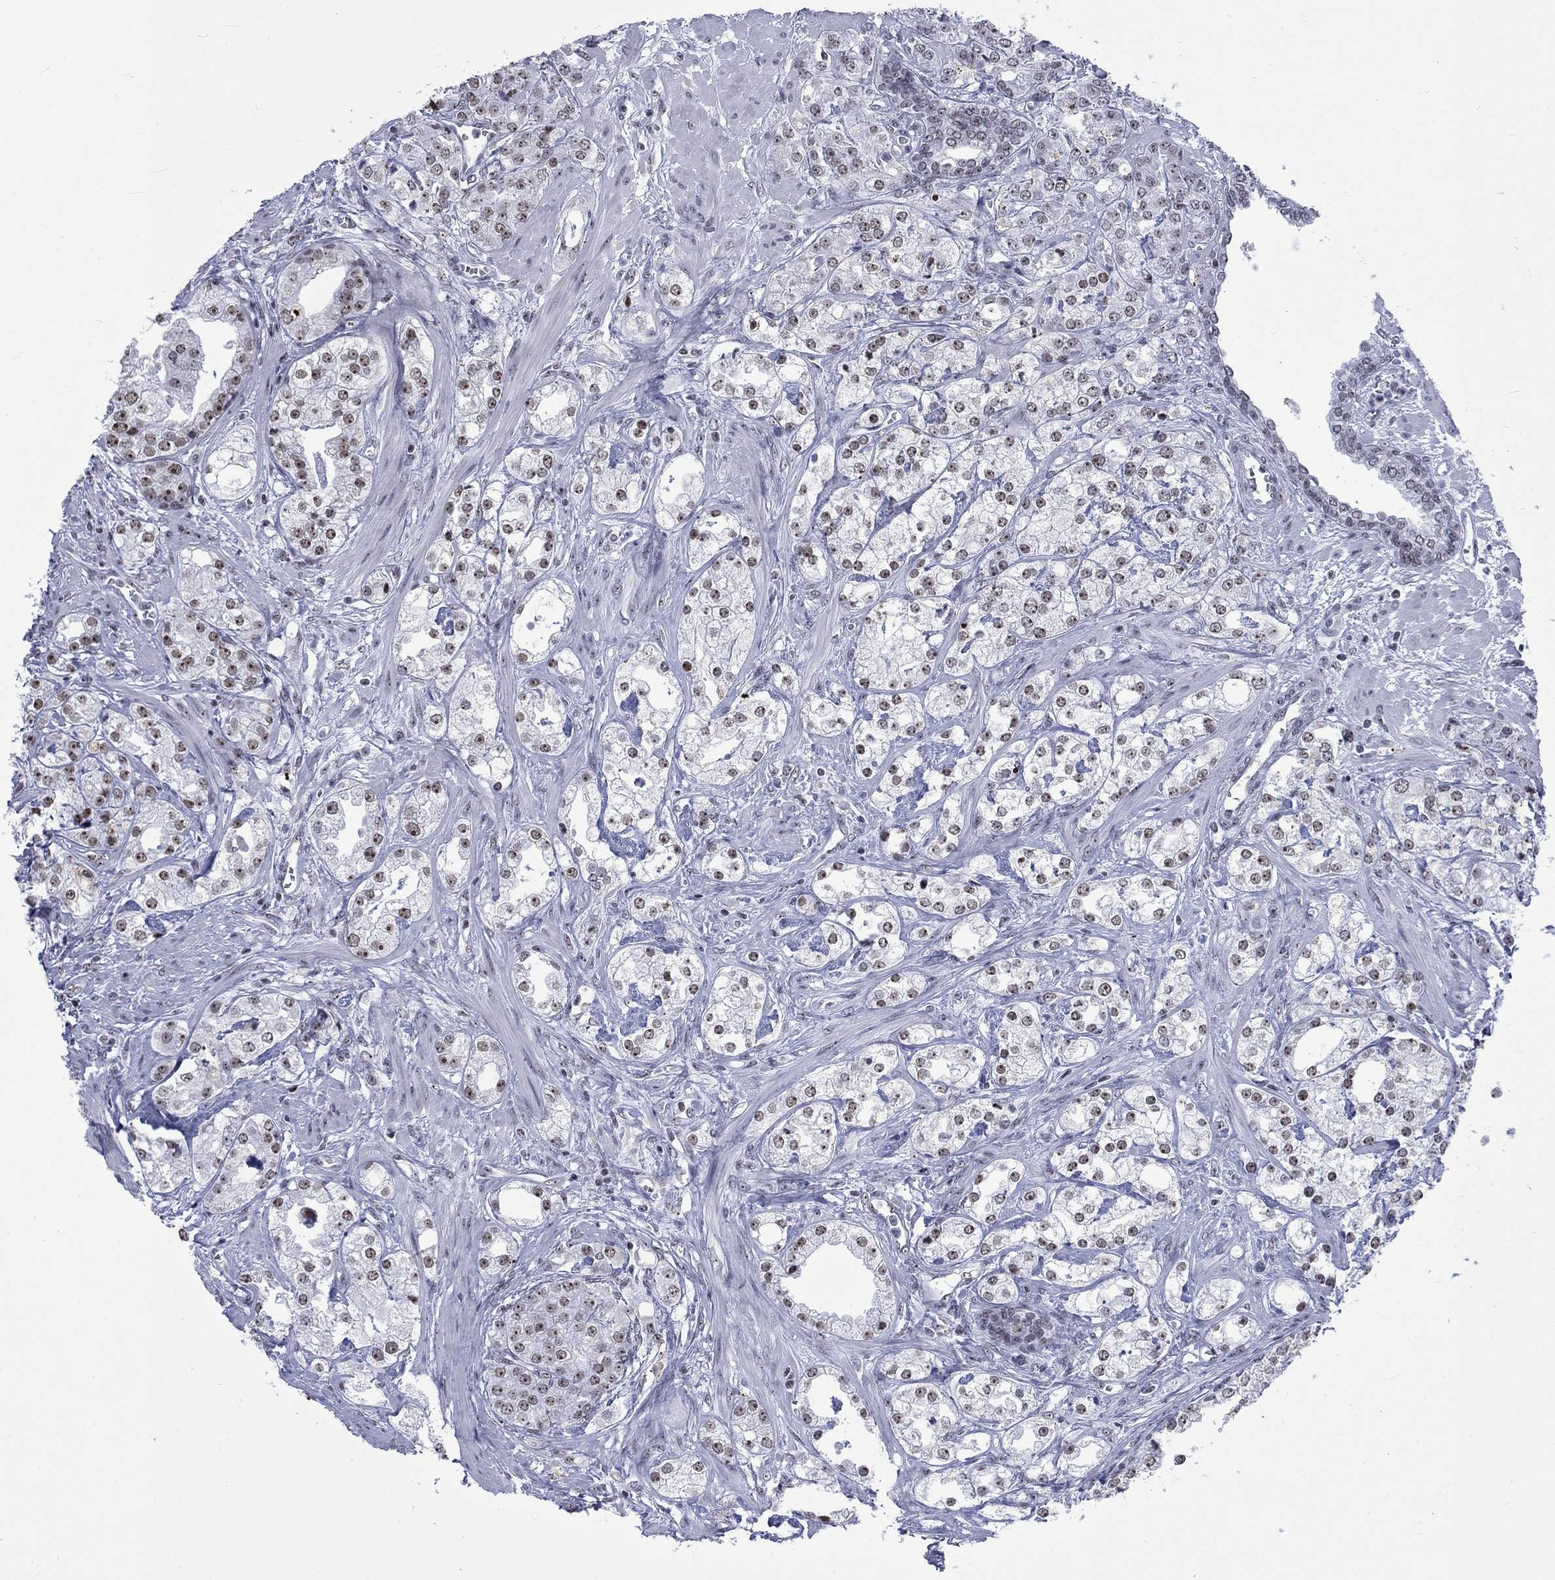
{"staining": {"intensity": "weak", "quantity": "<25%", "location": "nuclear"}, "tissue": "prostate cancer", "cell_type": "Tumor cells", "image_type": "cancer", "snomed": [{"axis": "morphology", "description": "Adenocarcinoma, NOS"}, {"axis": "topography", "description": "Prostate and seminal vesicle, NOS"}, {"axis": "topography", "description": "Prostate"}], "caption": "This is an immunohistochemistry (IHC) histopathology image of human prostate cancer. There is no positivity in tumor cells.", "gene": "CSRNP3", "patient": {"sex": "male", "age": 62}}